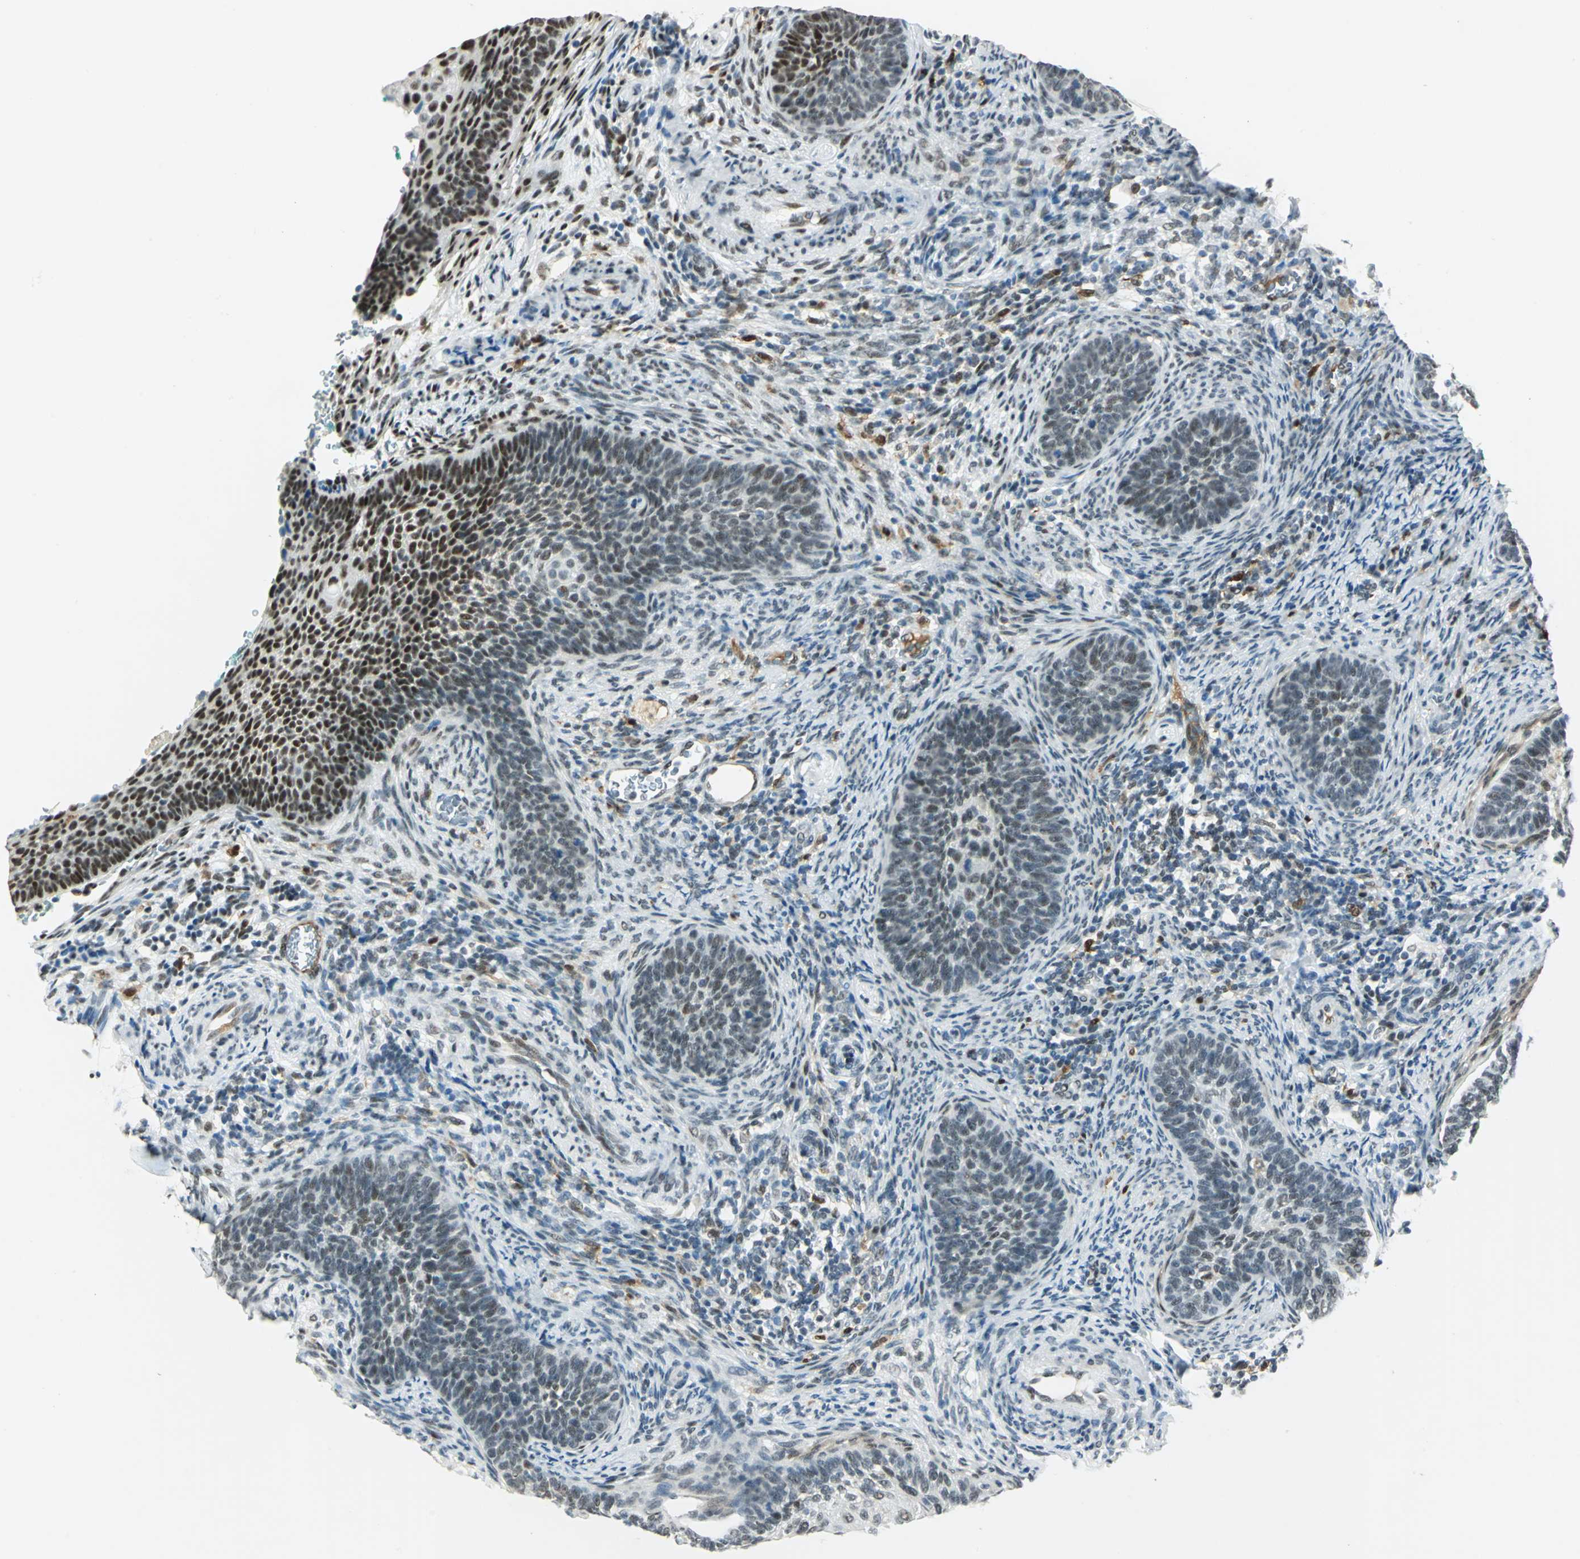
{"staining": {"intensity": "strong", "quantity": "<25%", "location": "nuclear"}, "tissue": "cervical cancer", "cell_type": "Tumor cells", "image_type": "cancer", "snomed": [{"axis": "morphology", "description": "Squamous cell carcinoma, NOS"}, {"axis": "topography", "description": "Cervix"}], "caption": "Cervical cancer (squamous cell carcinoma) stained with DAB IHC displays medium levels of strong nuclear staining in approximately <25% of tumor cells. (Stains: DAB in brown, nuclei in blue, Microscopy: brightfield microscopy at high magnification).", "gene": "MTMR10", "patient": {"sex": "female", "age": 33}}